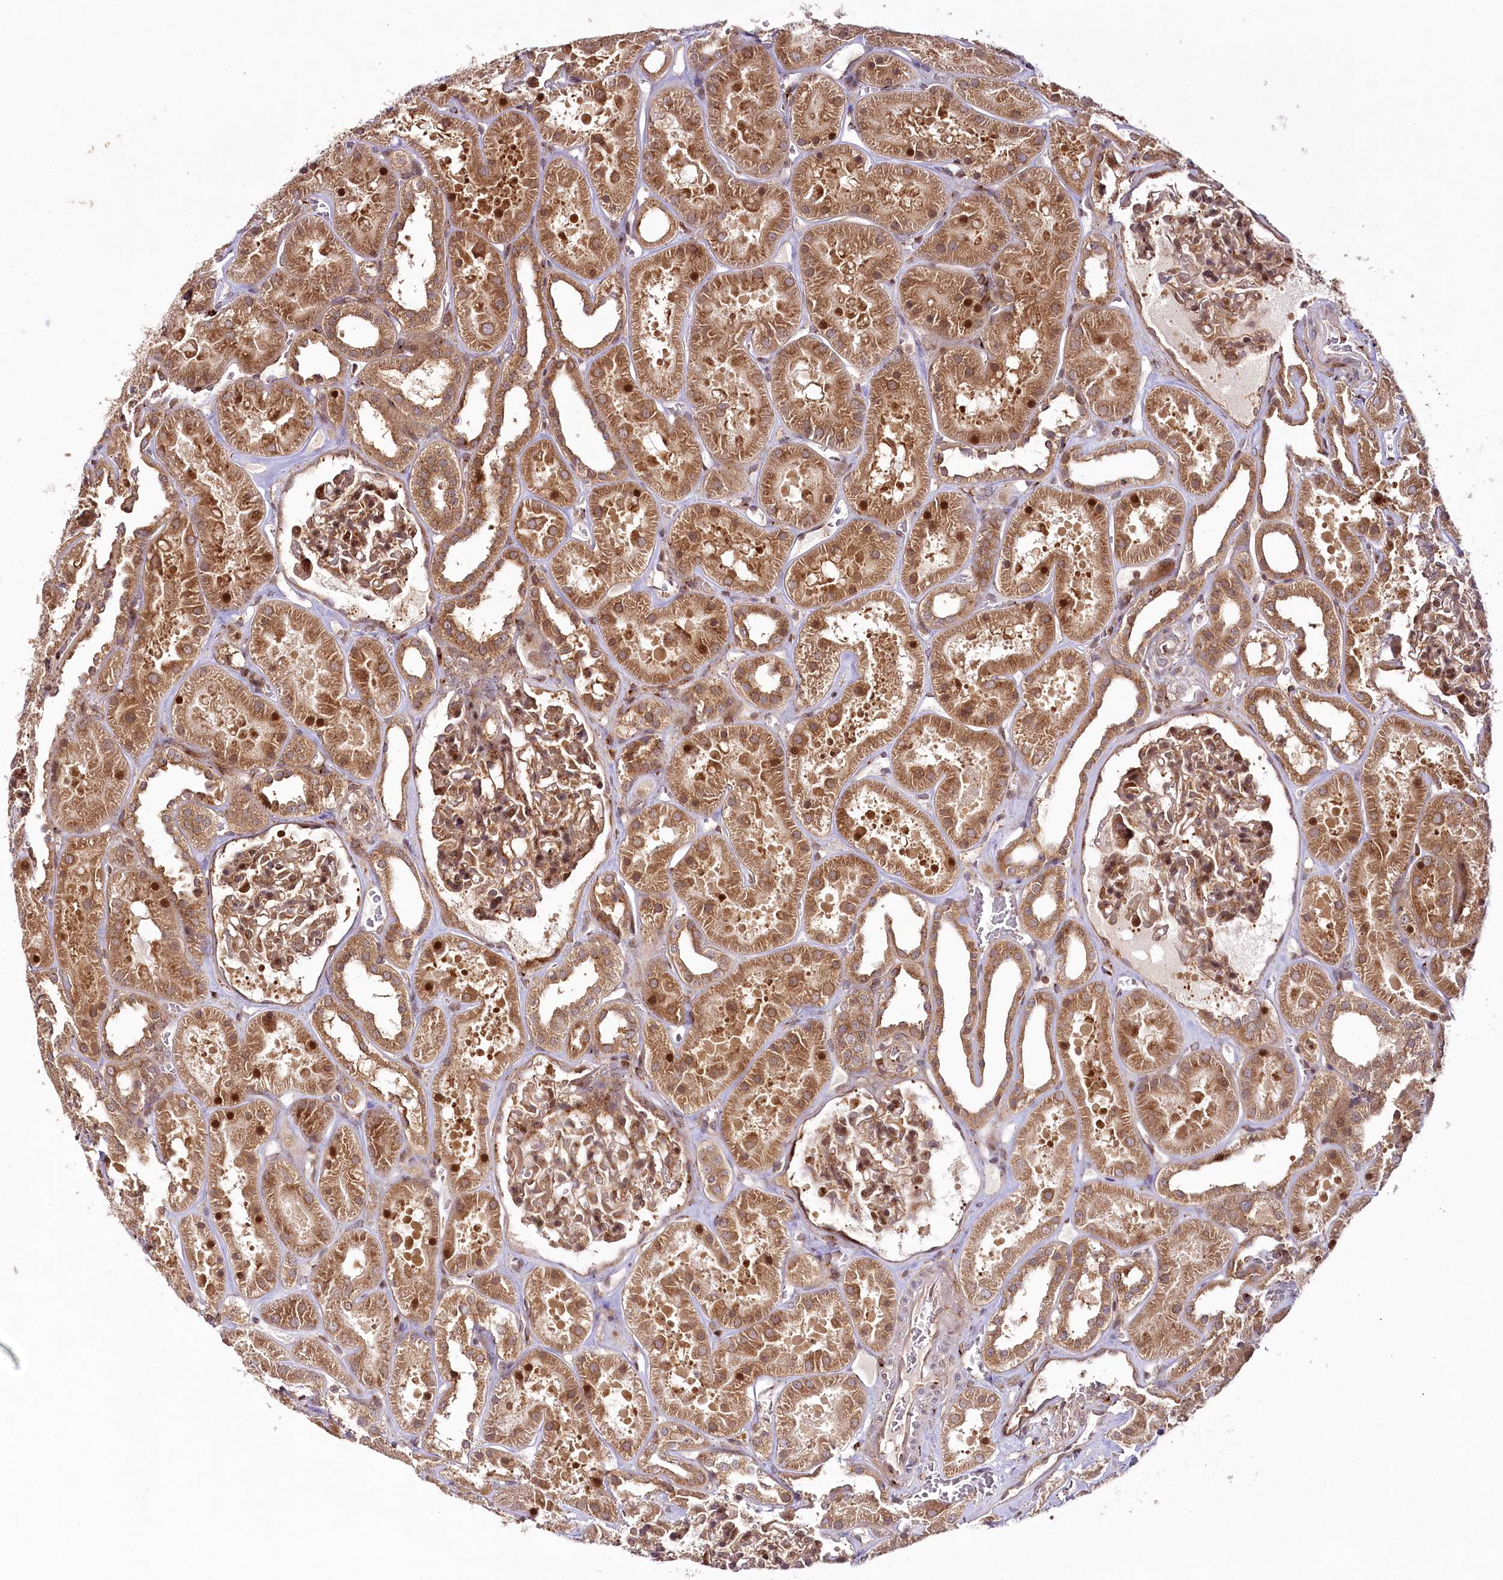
{"staining": {"intensity": "strong", "quantity": ">75%", "location": "cytoplasmic/membranous"}, "tissue": "kidney", "cell_type": "Cells in glomeruli", "image_type": "normal", "snomed": [{"axis": "morphology", "description": "Normal tissue, NOS"}, {"axis": "topography", "description": "Kidney"}], "caption": "Immunohistochemistry (IHC) (DAB) staining of benign kidney shows strong cytoplasmic/membranous protein positivity in approximately >75% of cells in glomeruli.", "gene": "COPG1", "patient": {"sex": "female", "age": 41}}